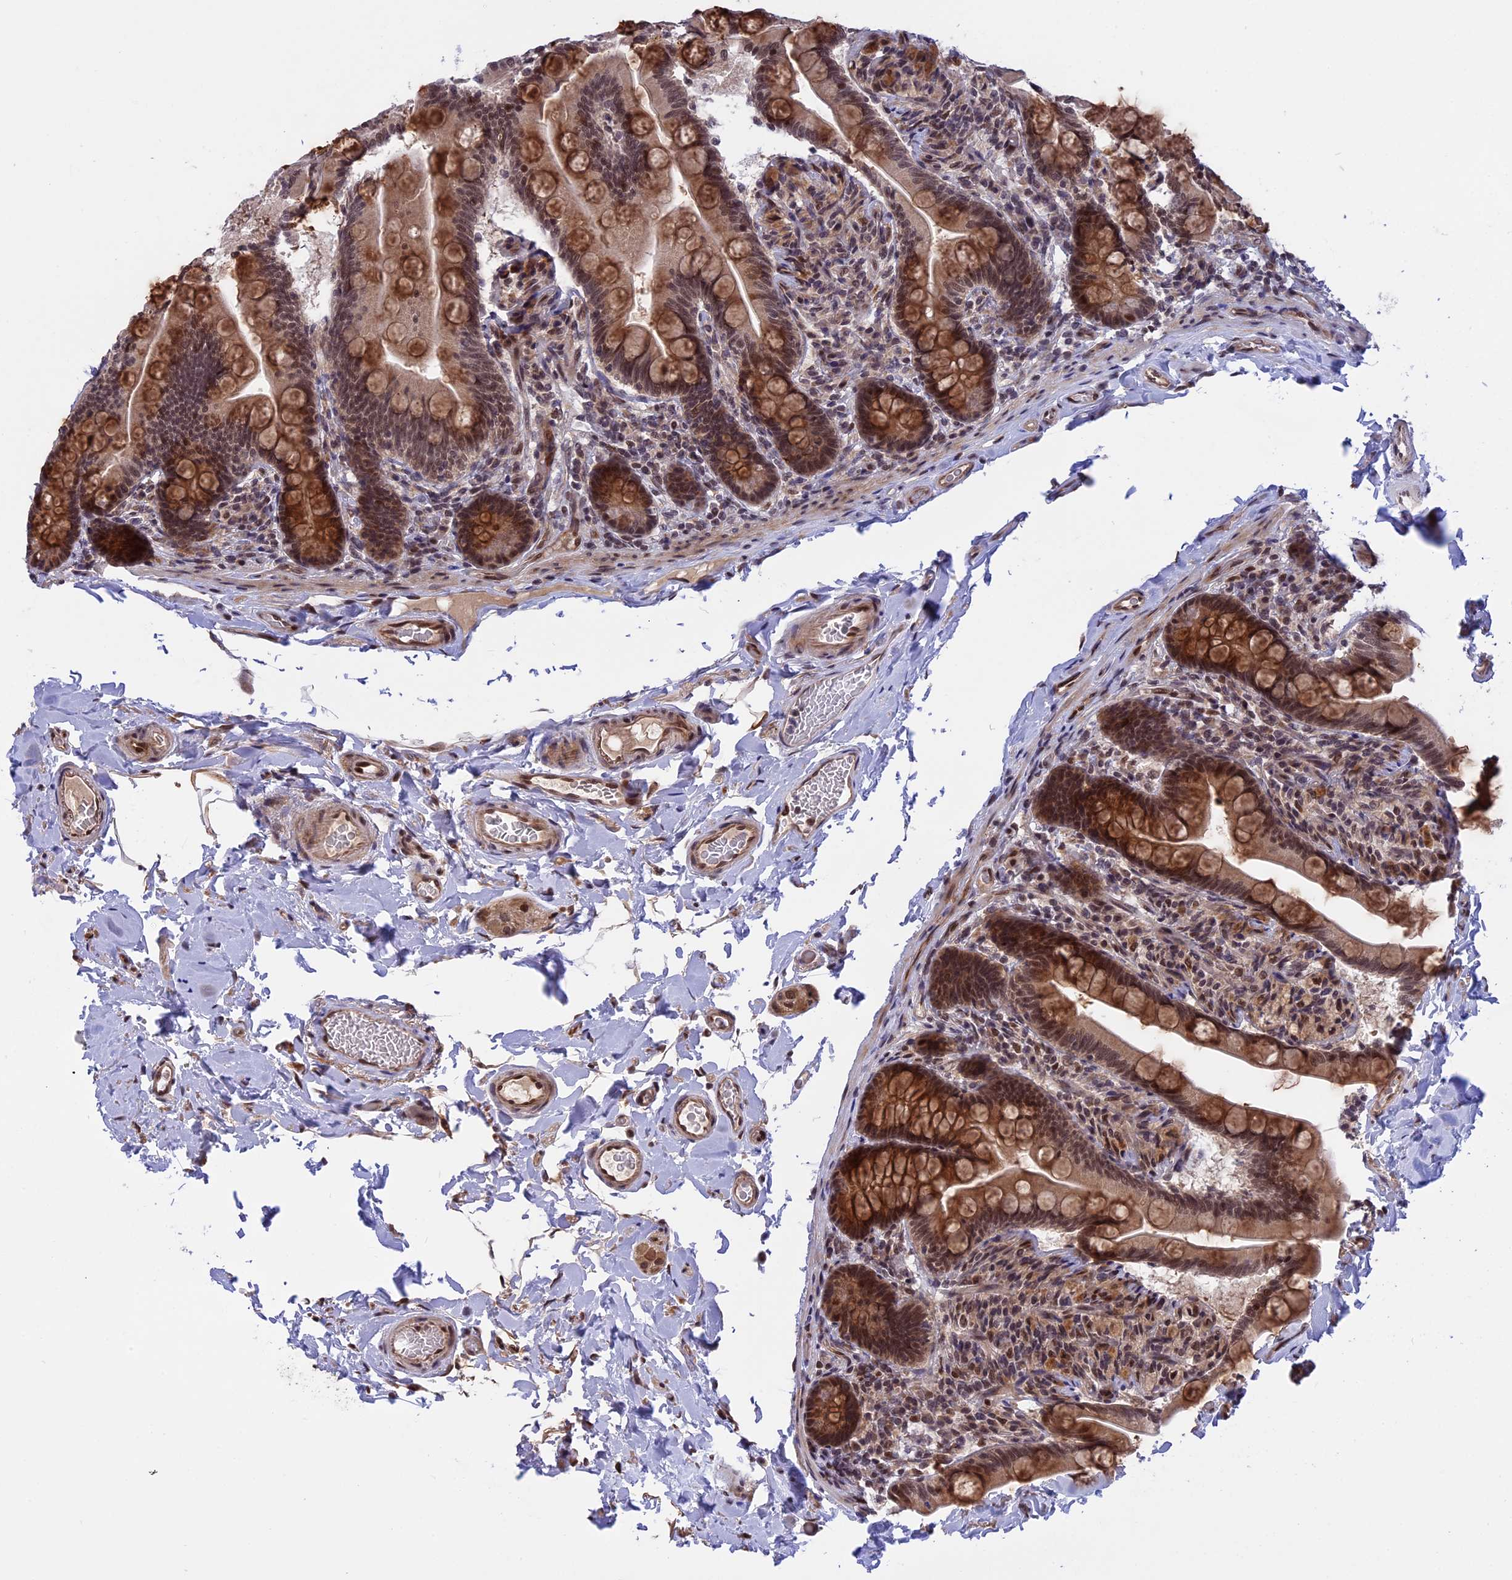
{"staining": {"intensity": "strong", "quantity": ">75%", "location": "cytoplasmic/membranous,nuclear"}, "tissue": "small intestine", "cell_type": "Glandular cells", "image_type": "normal", "snomed": [{"axis": "morphology", "description": "Normal tissue, NOS"}, {"axis": "topography", "description": "Small intestine"}], "caption": "Immunohistochemical staining of normal small intestine reveals strong cytoplasmic/membranous,nuclear protein positivity in approximately >75% of glandular cells. (DAB (3,3'-diaminobenzidine) IHC with brightfield microscopy, high magnification).", "gene": "POLR2C", "patient": {"sex": "female", "age": 64}}